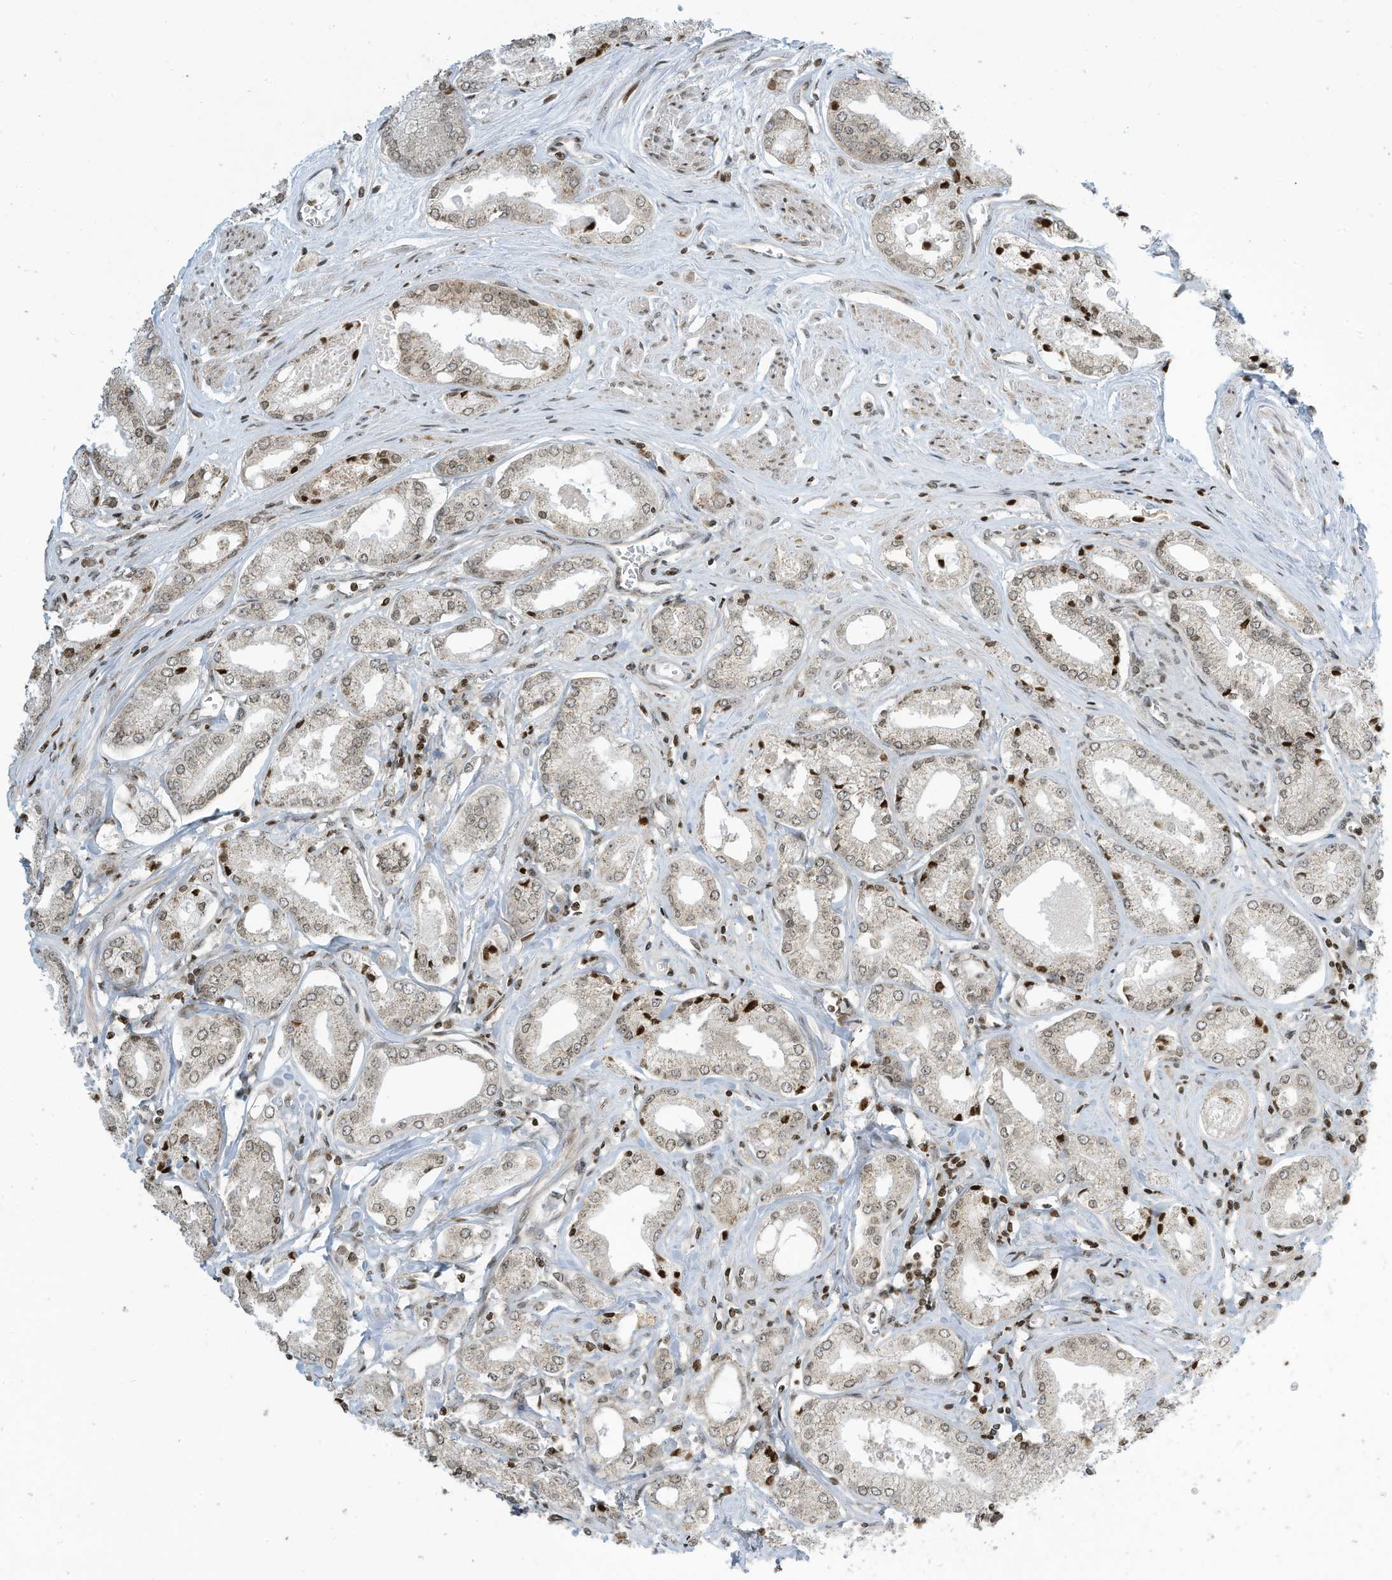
{"staining": {"intensity": "moderate", "quantity": "25%-75%", "location": "nuclear"}, "tissue": "prostate cancer", "cell_type": "Tumor cells", "image_type": "cancer", "snomed": [{"axis": "morphology", "description": "Adenocarcinoma, Low grade"}, {"axis": "topography", "description": "Prostate"}], "caption": "IHC photomicrograph of neoplastic tissue: human adenocarcinoma (low-grade) (prostate) stained using IHC demonstrates medium levels of moderate protein expression localized specifically in the nuclear of tumor cells, appearing as a nuclear brown color.", "gene": "ADI1", "patient": {"sex": "male", "age": 60}}